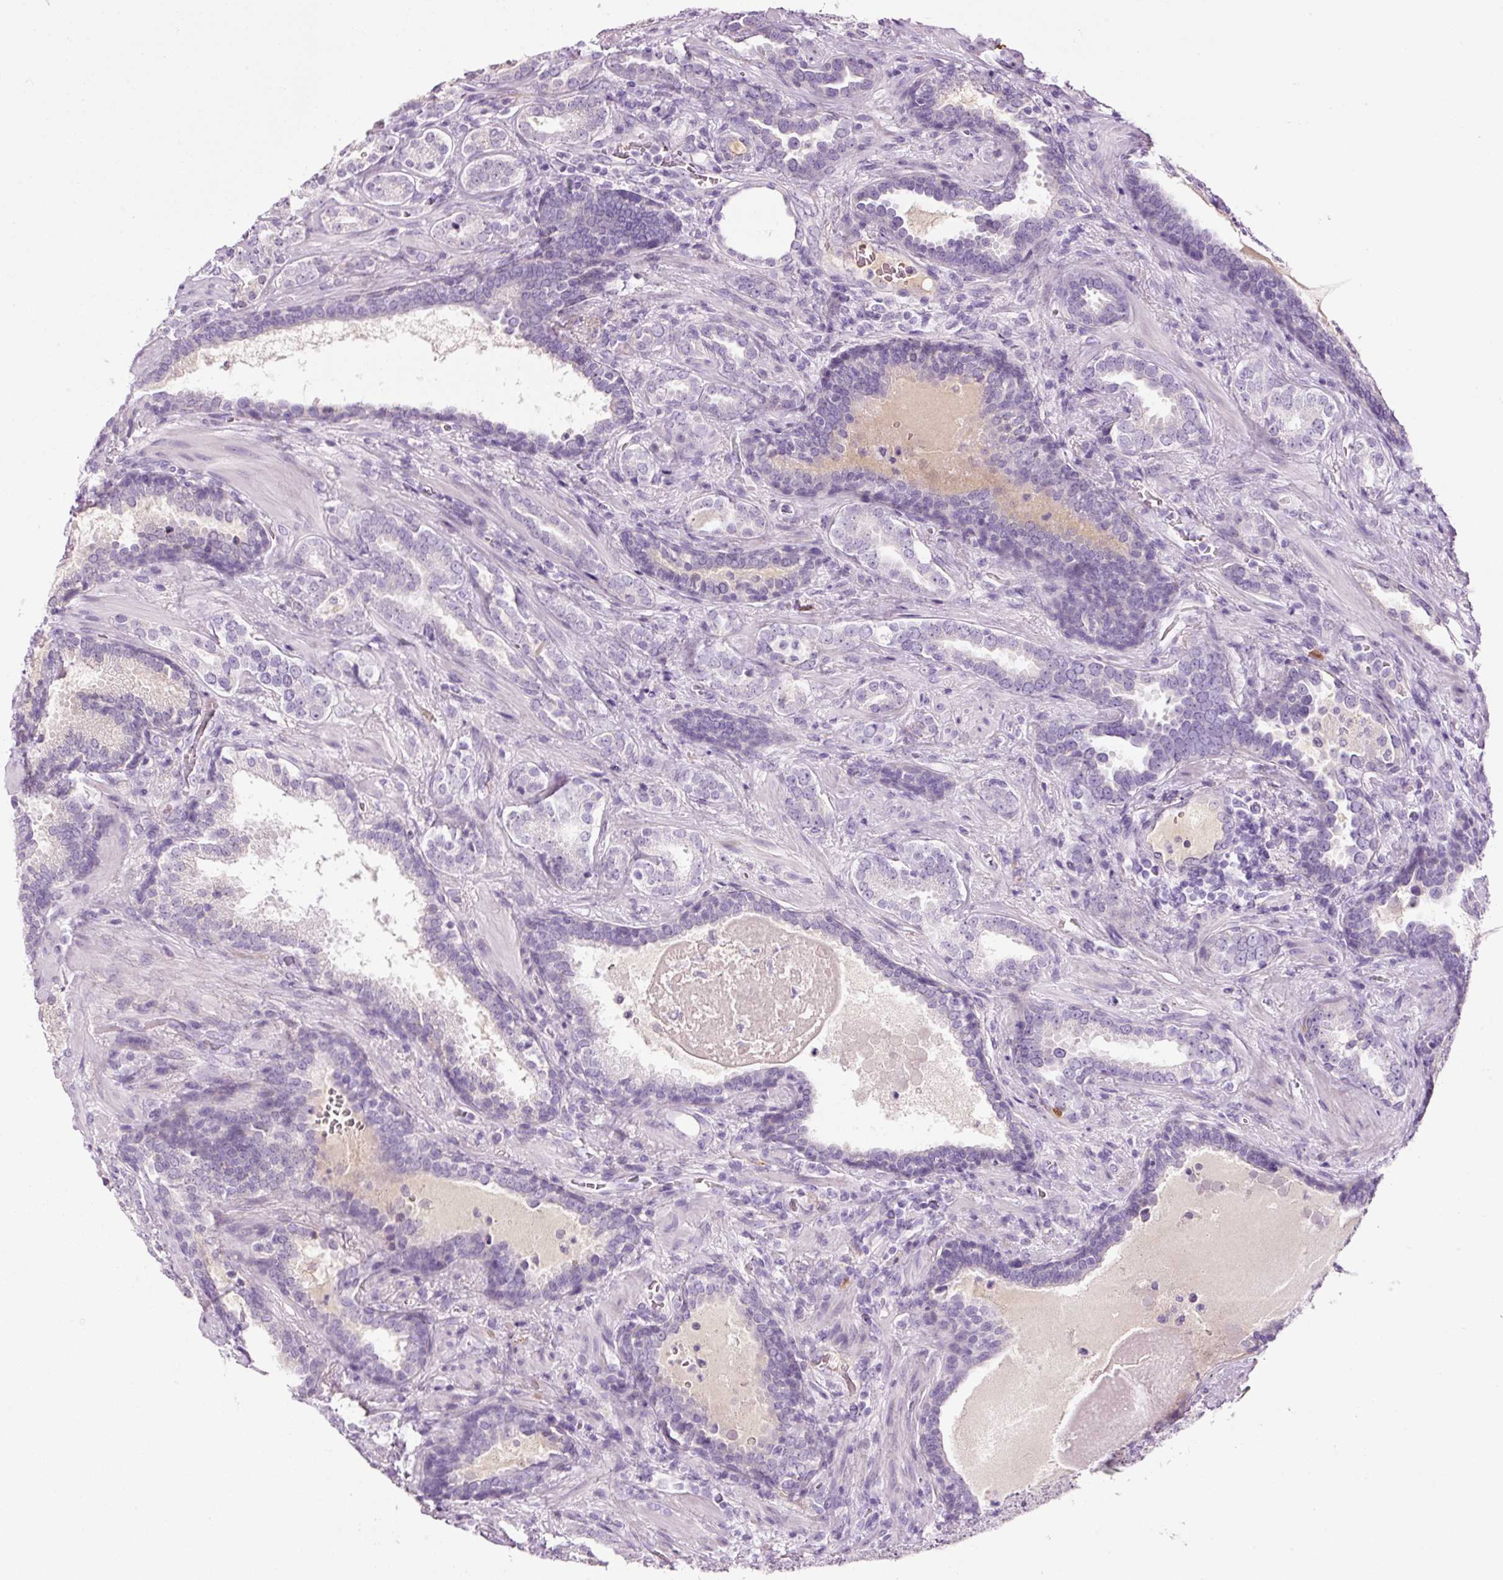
{"staining": {"intensity": "negative", "quantity": "none", "location": "none"}, "tissue": "prostate cancer", "cell_type": "Tumor cells", "image_type": "cancer", "snomed": [{"axis": "morphology", "description": "Adenocarcinoma, High grade"}, {"axis": "topography", "description": "Prostate"}], "caption": "Immunohistochemical staining of human prostate adenocarcinoma (high-grade) exhibits no significant staining in tumor cells.", "gene": "KLF1", "patient": {"sex": "male", "age": 65}}